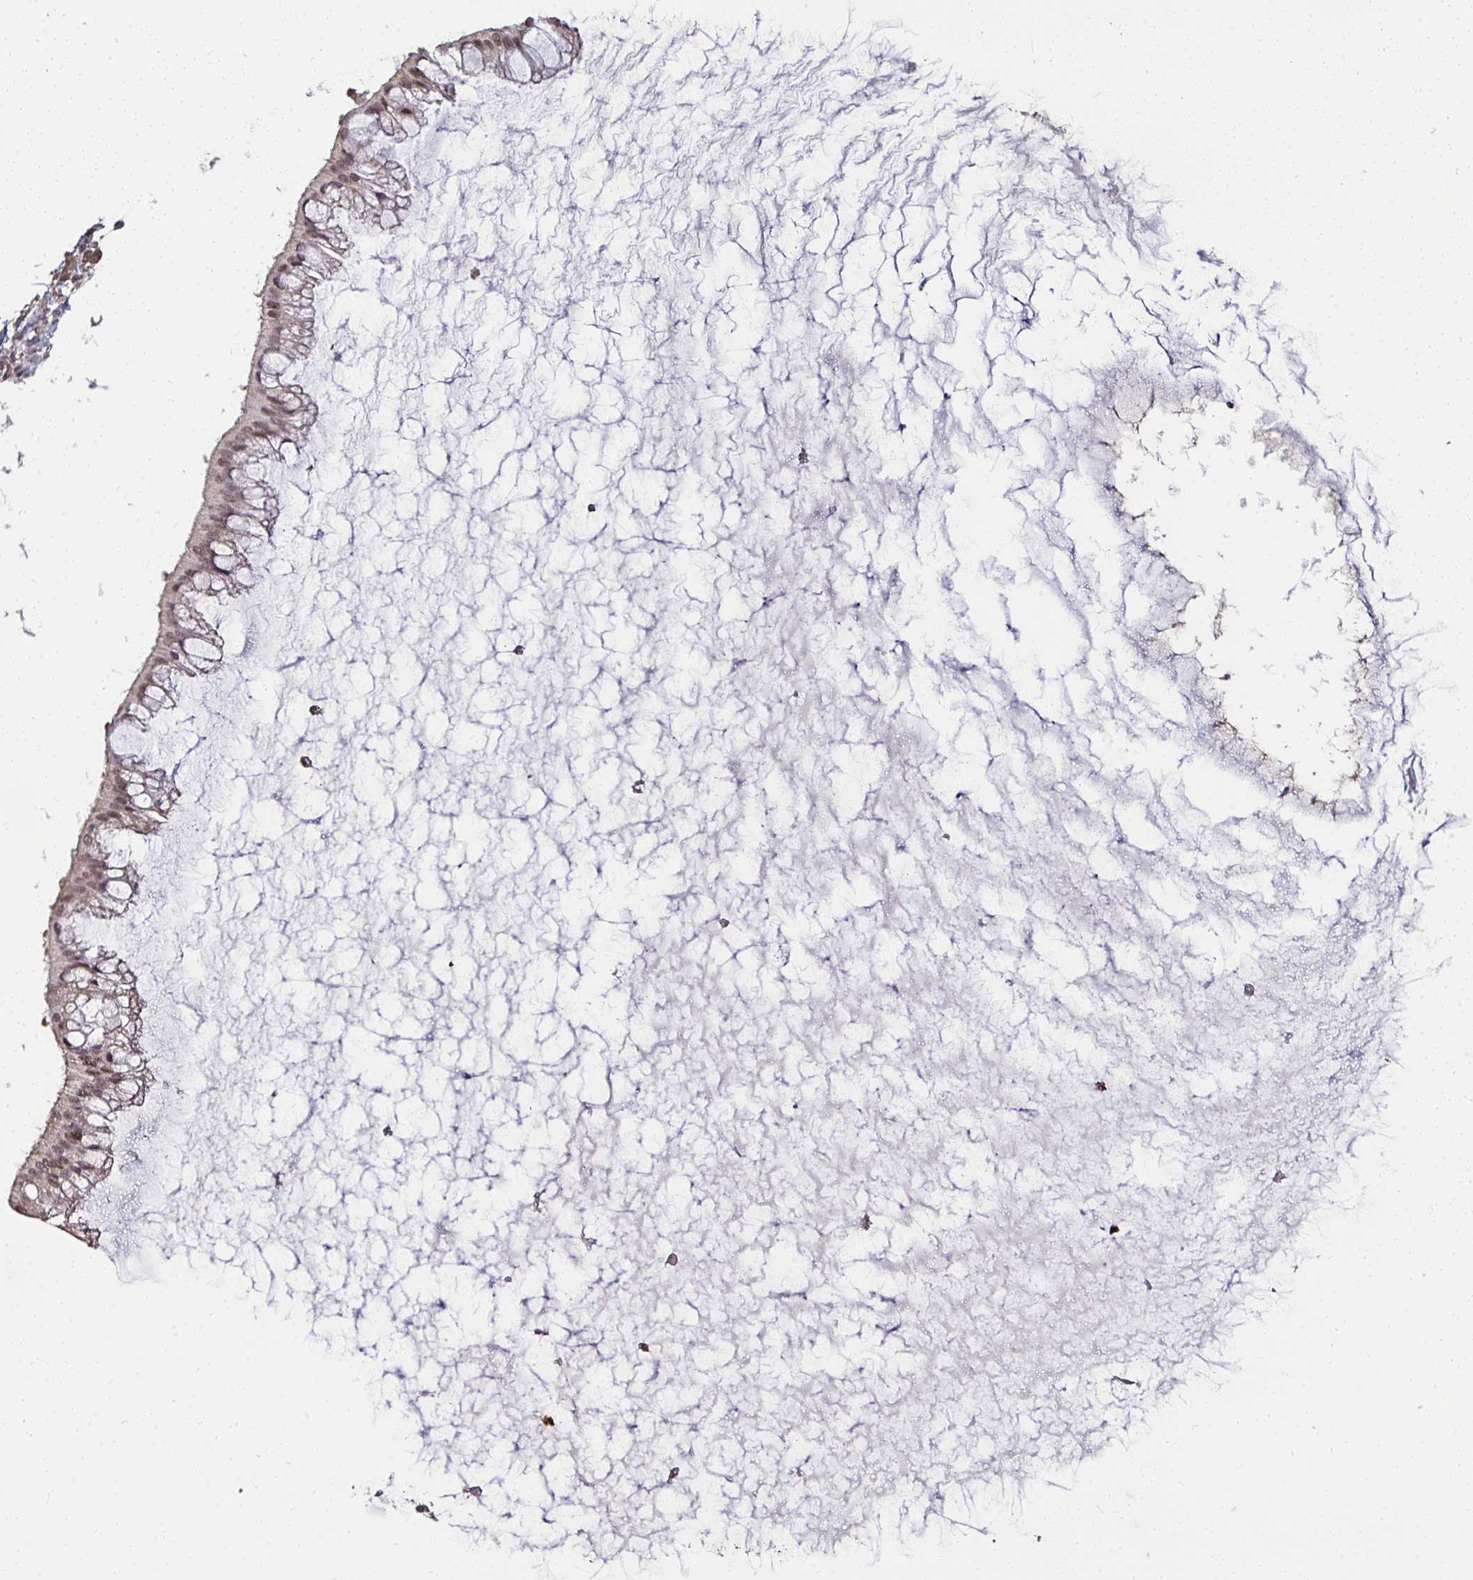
{"staining": {"intensity": "moderate", "quantity": ">75%", "location": "nuclear"}, "tissue": "ovarian cancer", "cell_type": "Tumor cells", "image_type": "cancer", "snomed": [{"axis": "morphology", "description": "Cystadenocarcinoma, mucinous, NOS"}, {"axis": "topography", "description": "Ovary"}], "caption": "A photomicrograph of human ovarian cancer (mucinous cystadenocarcinoma) stained for a protein exhibits moderate nuclear brown staining in tumor cells.", "gene": "SAP30", "patient": {"sex": "female", "age": 73}}